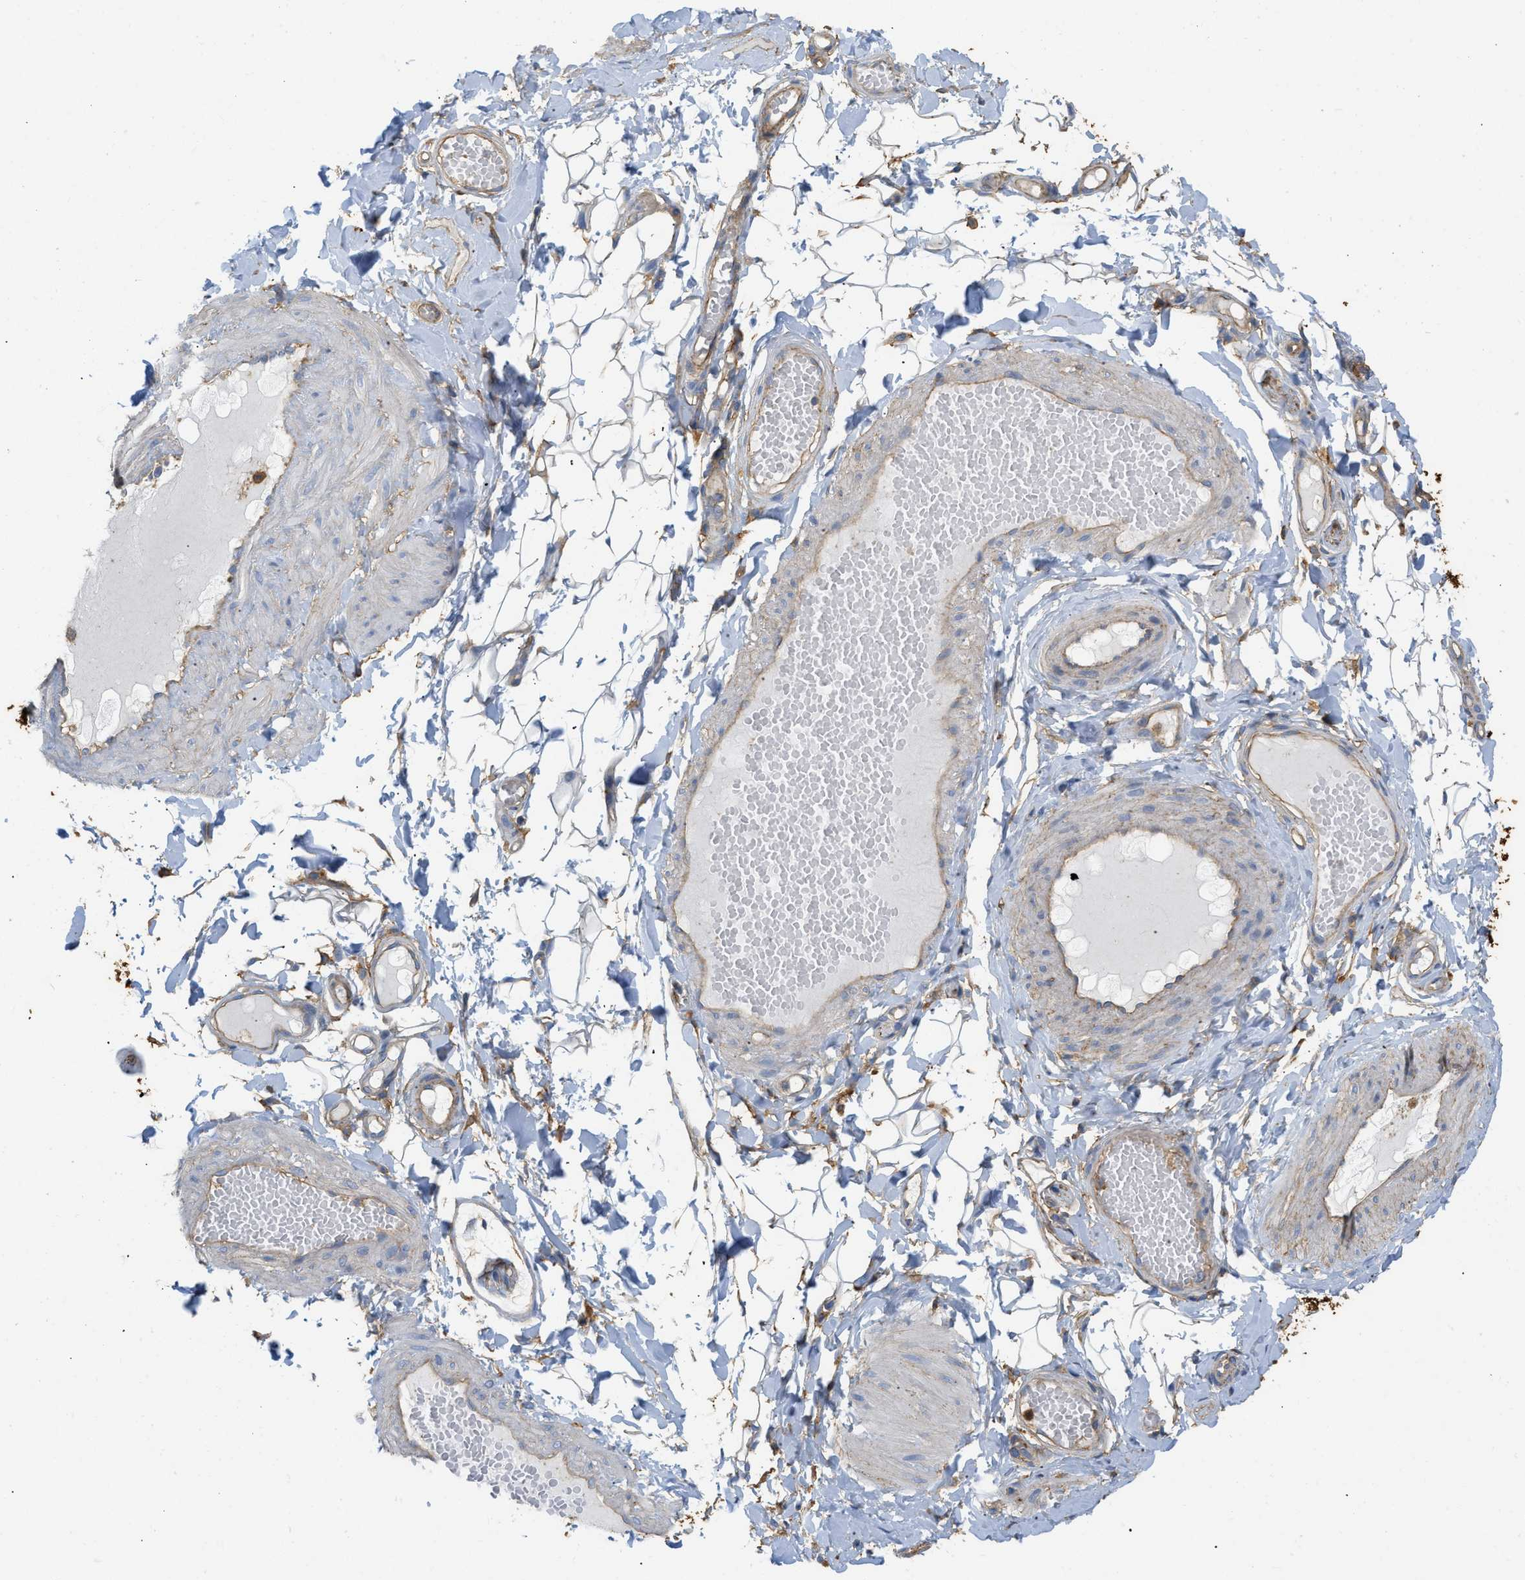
{"staining": {"intensity": "moderate", "quantity": ">75%", "location": "cytoplasmic/membranous"}, "tissue": "adipose tissue", "cell_type": "Adipocytes", "image_type": "normal", "snomed": [{"axis": "morphology", "description": "Normal tissue, NOS"}, {"axis": "topography", "description": "Adipose tissue"}, {"axis": "topography", "description": "Vascular tissue"}, {"axis": "topography", "description": "Peripheral nerve tissue"}], "caption": "Adipose tissue was stained to show a protein in brown. There is medium levels of moderate cytoplasmic/membranous expression in approximately >75% of adipocytes. Using DAB (3,3'-diaminobenzidine) (brown) and hematoxylin (blue) stains, captured at high magnification using brightfield microscopy.", "gene": "GNB4", "patient": {"sex": "male", "age": 25}}